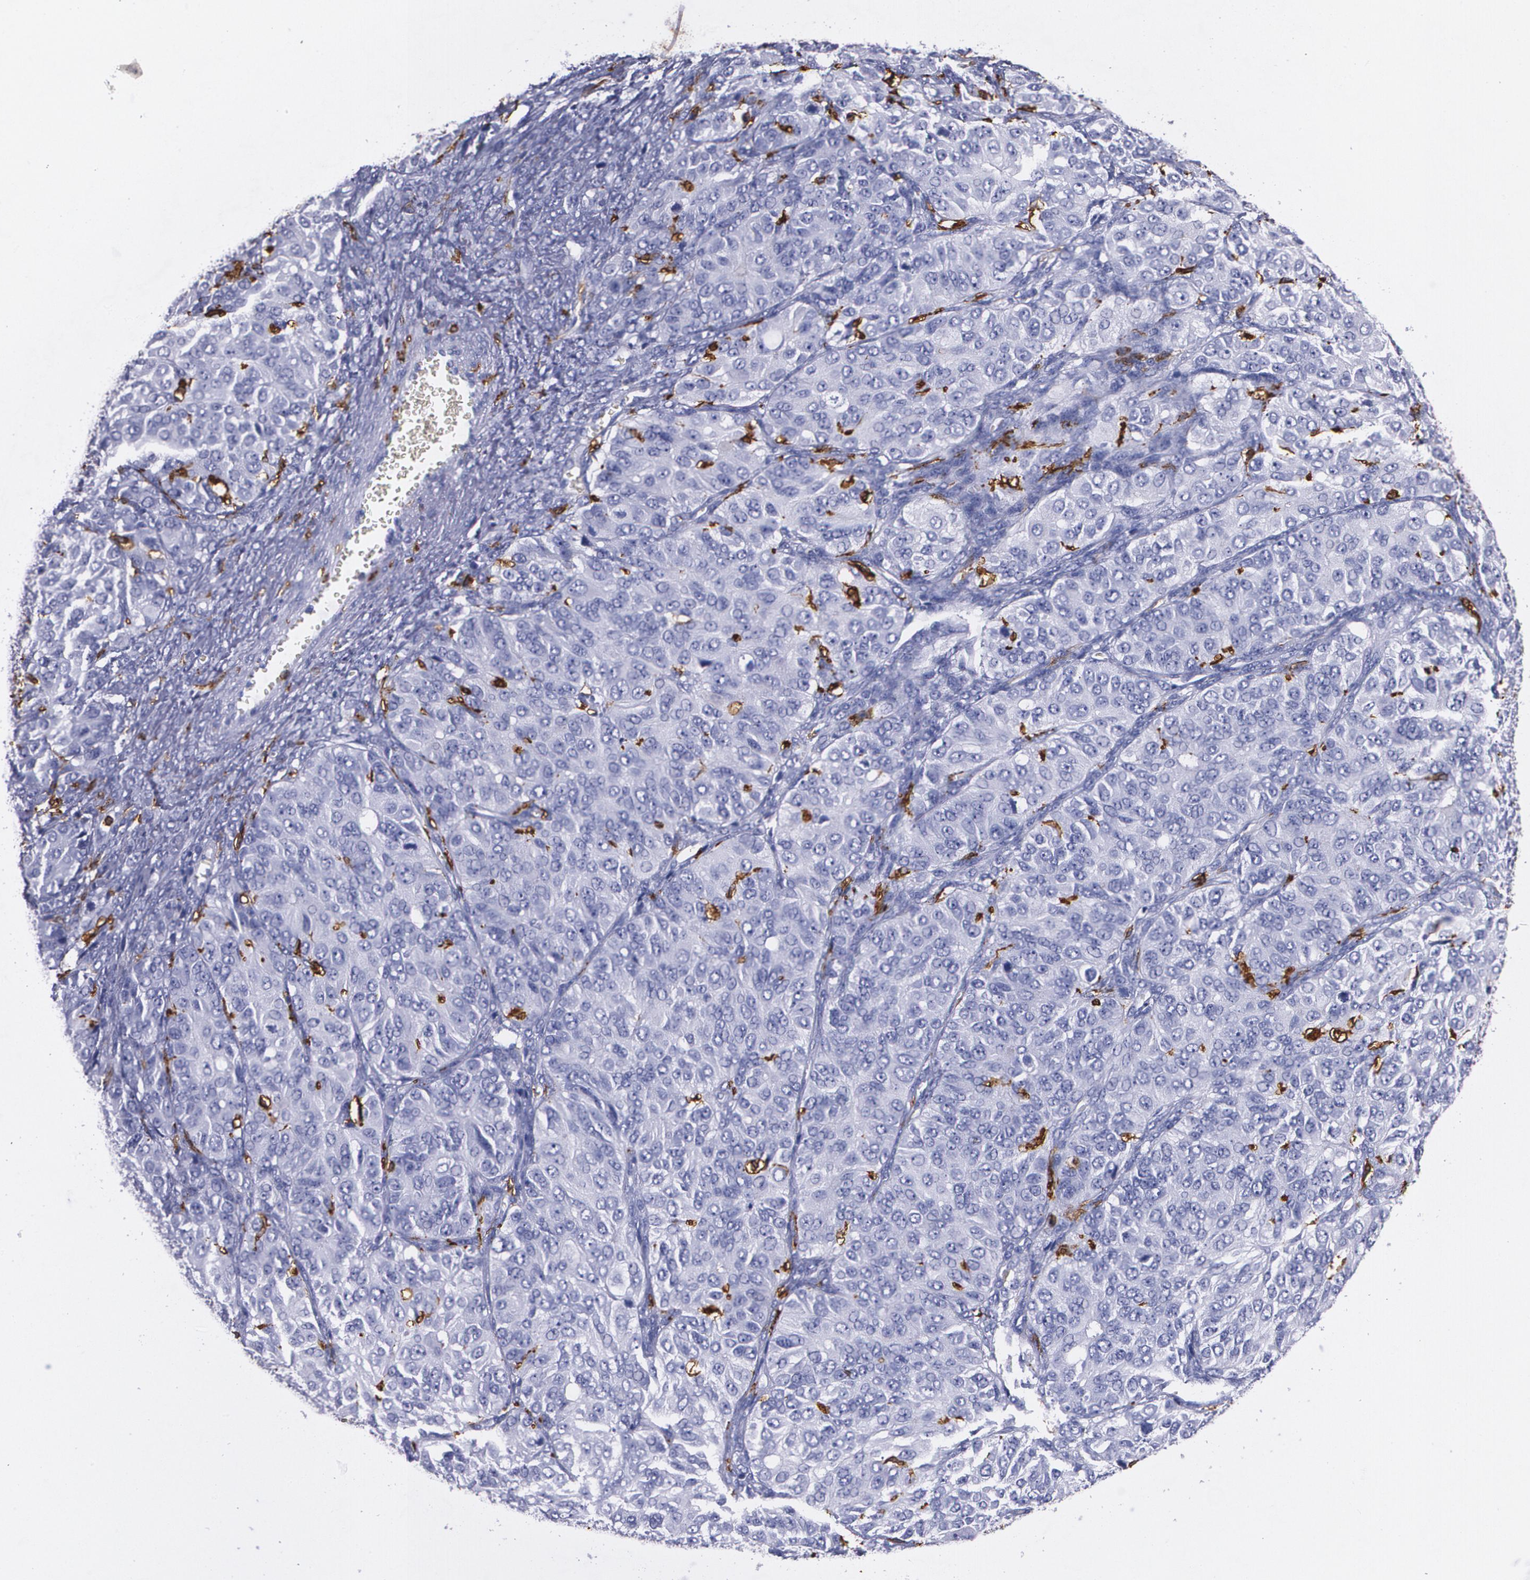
{"staining": {"intensity": "weak", "quantity": "<25%", "location": "cytoplasmic/membranous"}, "tissue": "ovarian cancer", "cell_type": "Tumor cells", "image_type": "cancer", "snomed": [{"axis": "morphology", "description": "Carcinoma, endometroid"}, {"axis": "topography", "description": "Ovary"}], "caption": "Ovarian cancer (endometroid carcinoma) stained for a protein using IHC reveals no expression tumor cells.", "gene": "HLA-DRA", "patient": {"sex": "female", "age": 51}}